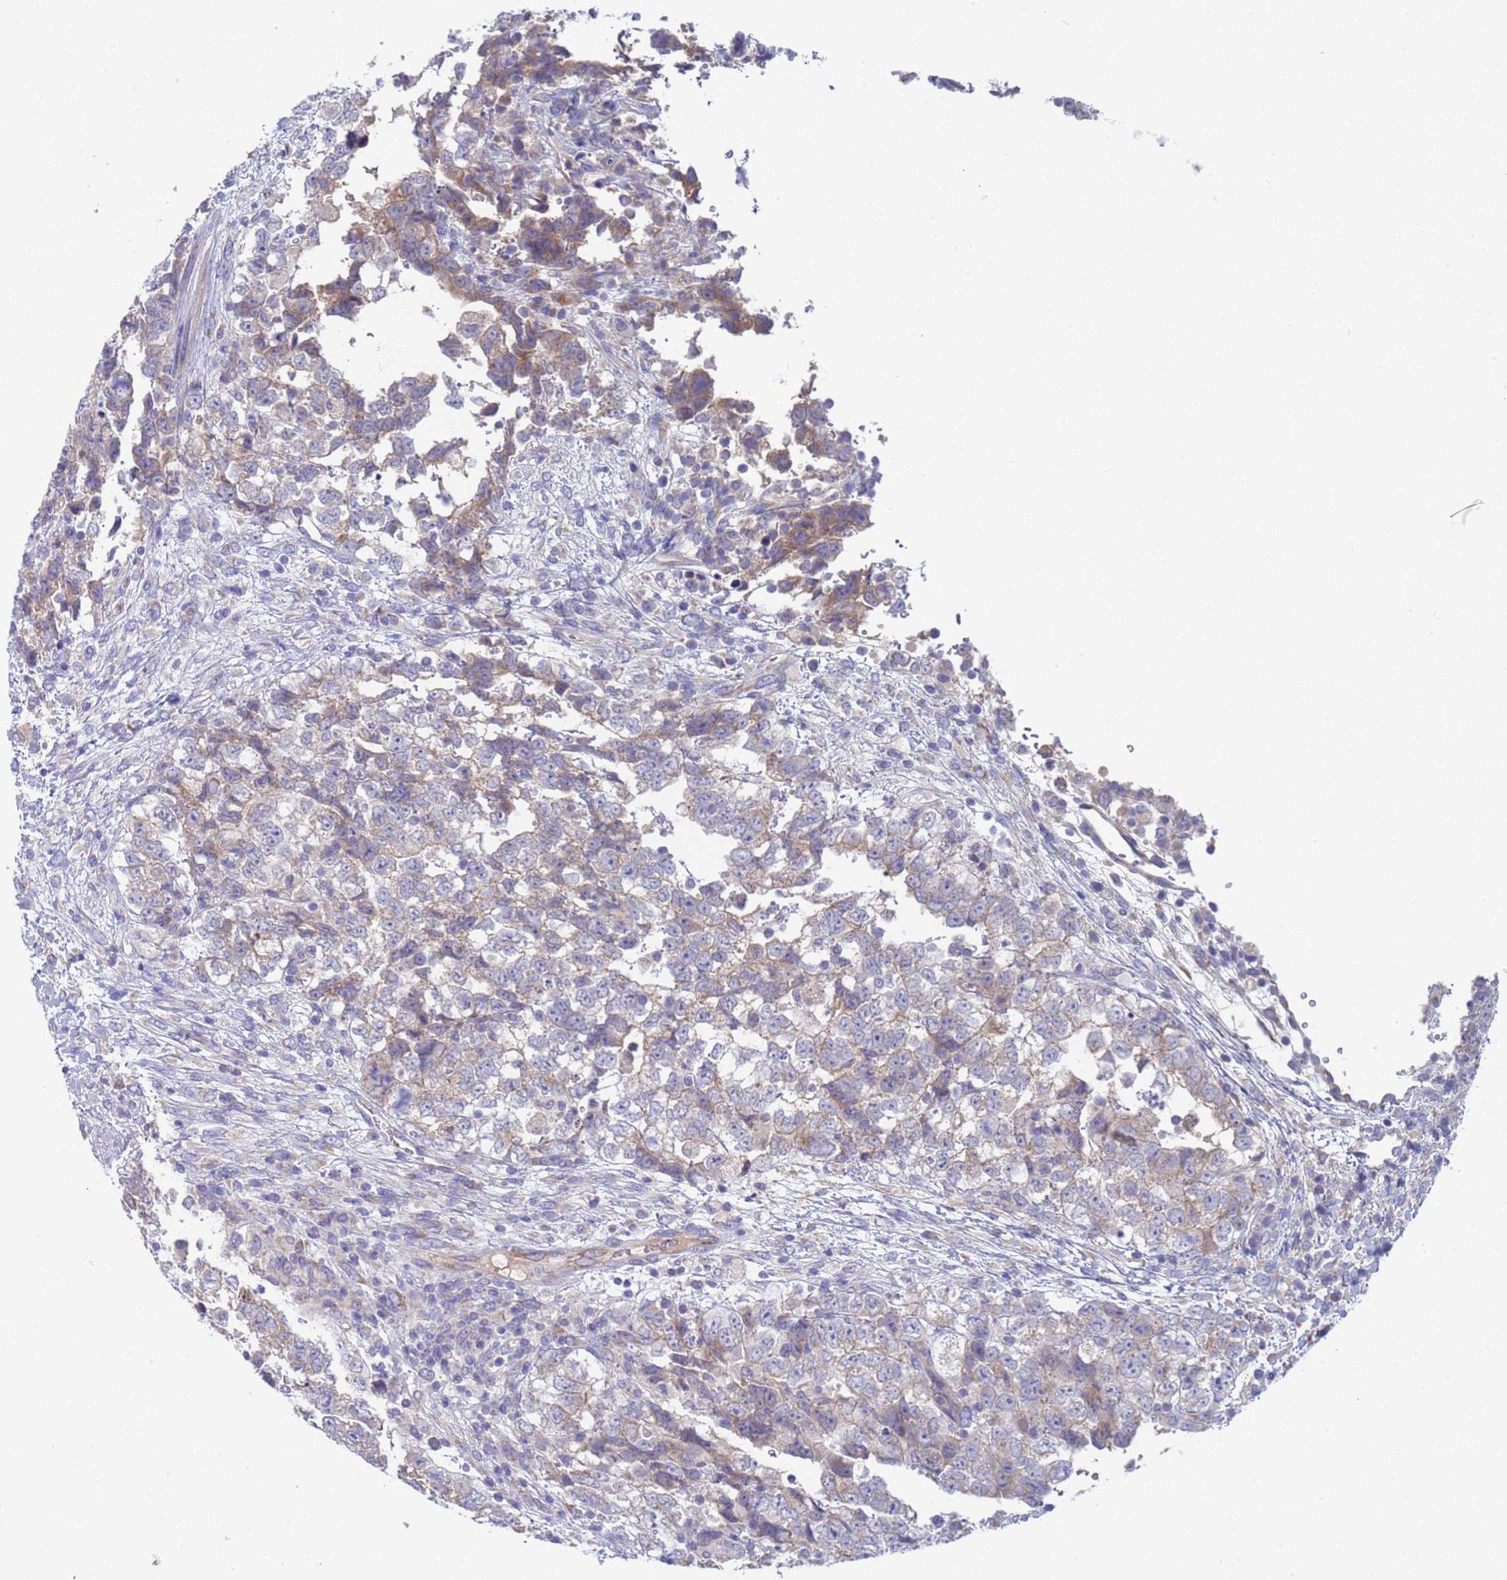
{"staining": {"intensity": "weak", "quantity": "<25%", "location": "cytoplasmic/membranous"}, "tissue": "testis cancer", "cell_type": "Tumor cells", "image_type": "cancer", "snomed": [{"axis": "morphology", "description": "Carcinoma, Embryonal, NOS"}, {"axis": "topography", "description": "Testis"}], "caption": "Tumor cells are negative for brown protein staining in testis embryonal carcinoma.", "gene": "PET117", "patient": {"sex": "male", "age": 37}}